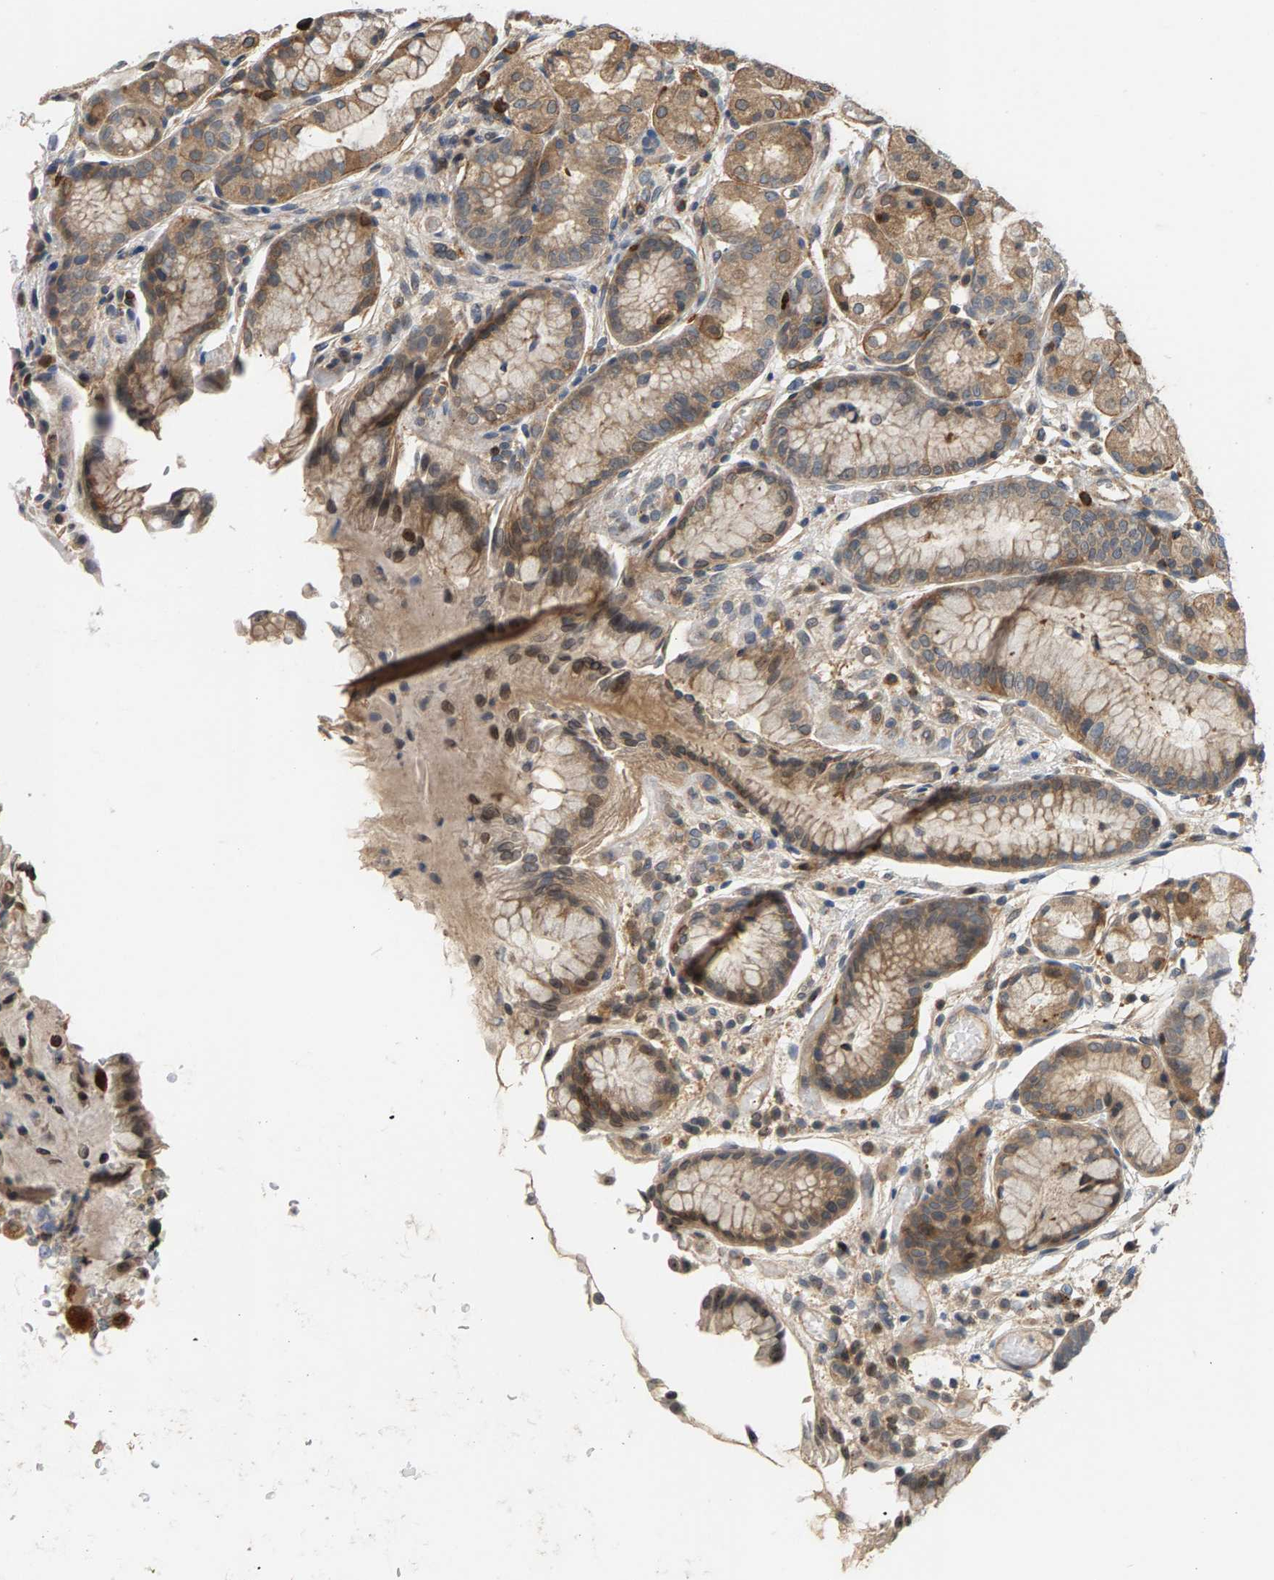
{"staining": {"intensity": "moderate", "quantity": ">75%", "location": "cytoplasmic/membranous"}, "tissue": "stomach", "cell_type": "Glandular cells", "image_type": "normal", "snomed": [{"axis": "morphology", "description": "Normal tissue, NOS"}, {"axis": "topography", "description": "Stomach, upper"}], "caption": "The micrograph reveals immunohistochemical staining of benign stomach. There is moderate cytoplasmic/membranous staining is seen in about >75% of glandular cells.", "gene": "MAP2K5", "patient": {"sex": "male", "age": 72}}